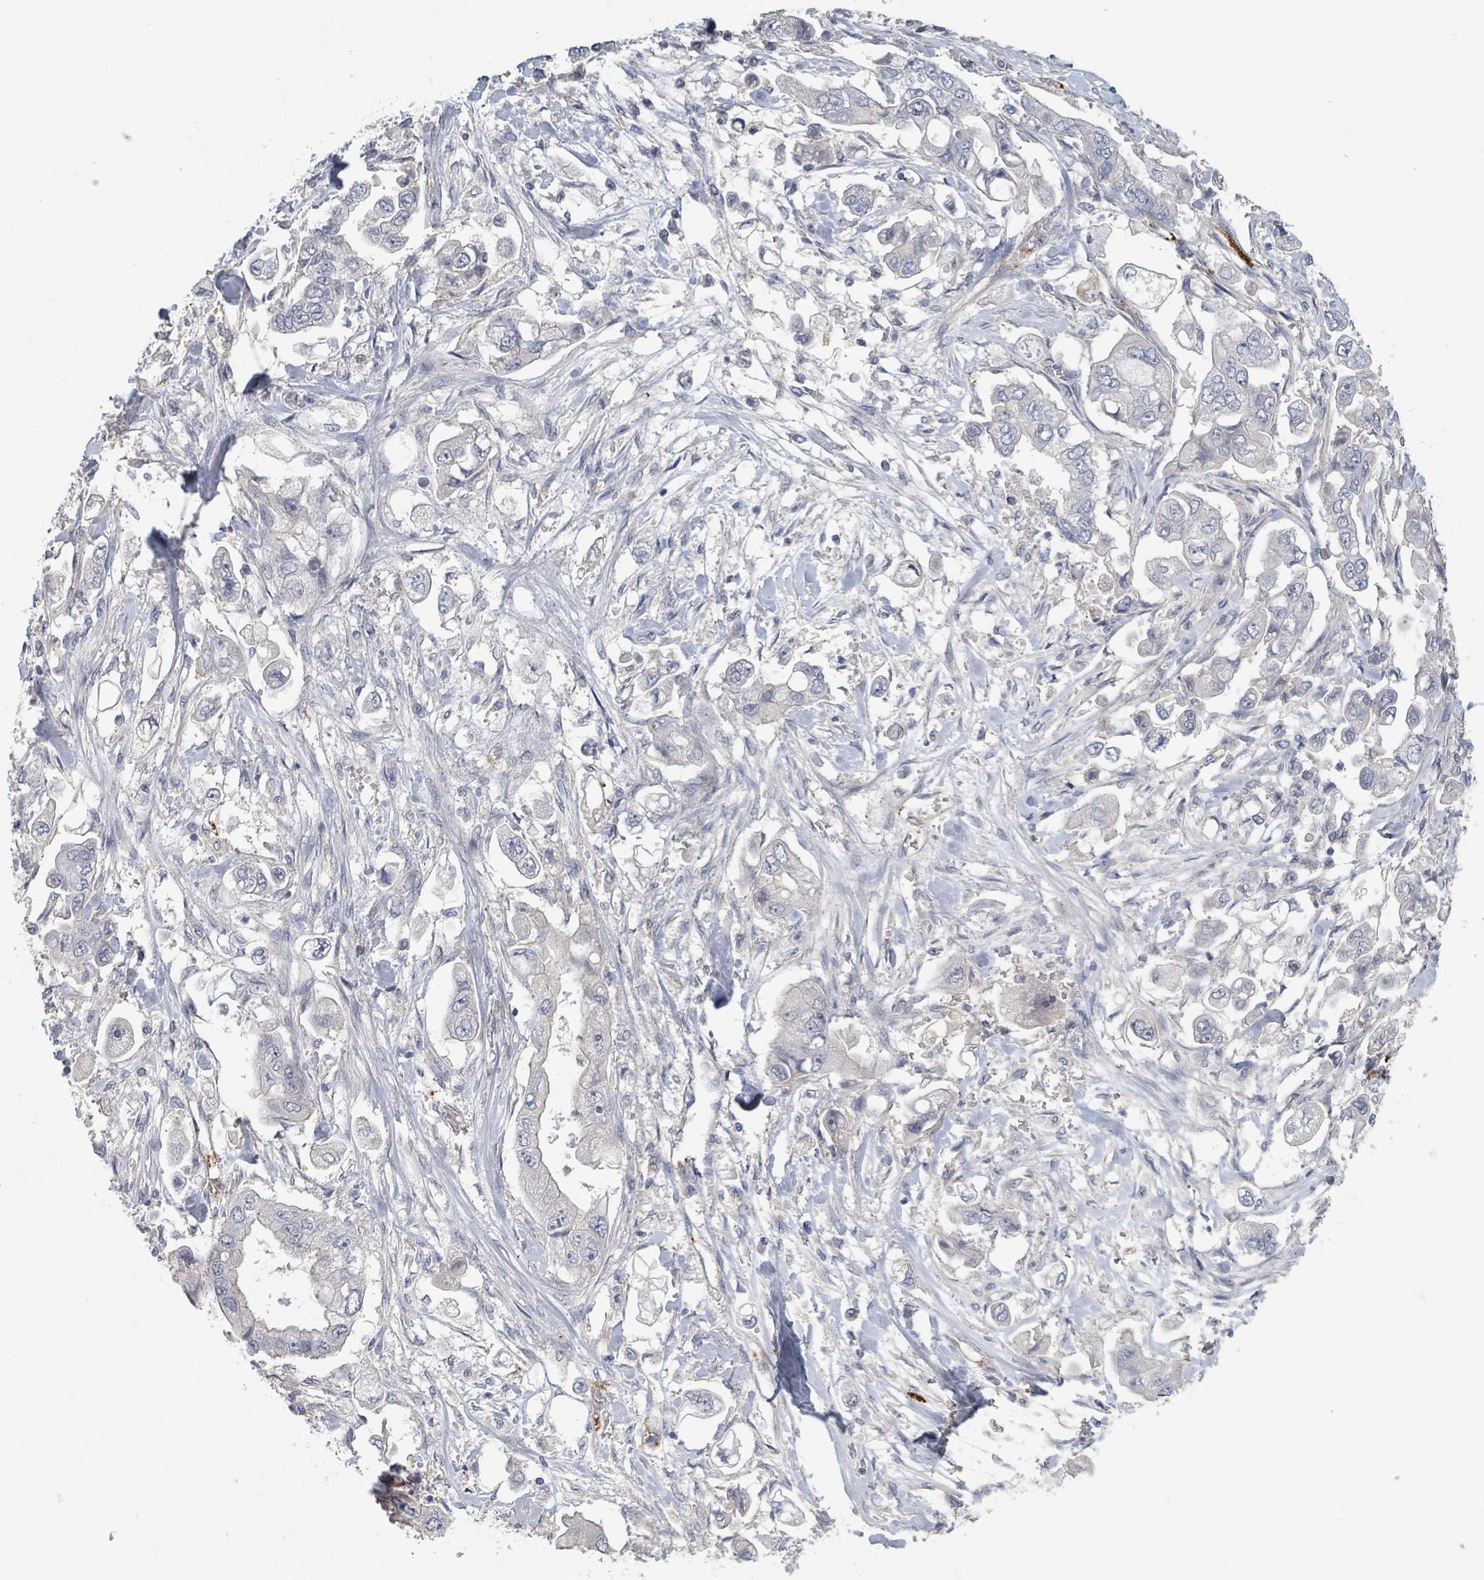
{"staining": {"intensity": "negative", "quantity": "none", "location": "none"}, "tissue": "stomach cancer", "cell_type": "Tumor cells", "image_type": "cancer", "snomed": [{"axis": "morphology", "description": "Adenocarcinoma, NOS"}, {"axis": "topography", "description": "Stomach"}], "caption": "There is no significant staining in tumor cells of adenocarcinoma (stomach).", "gene": "PLAUR", "patient": {"sex": "male", "age": 62}}